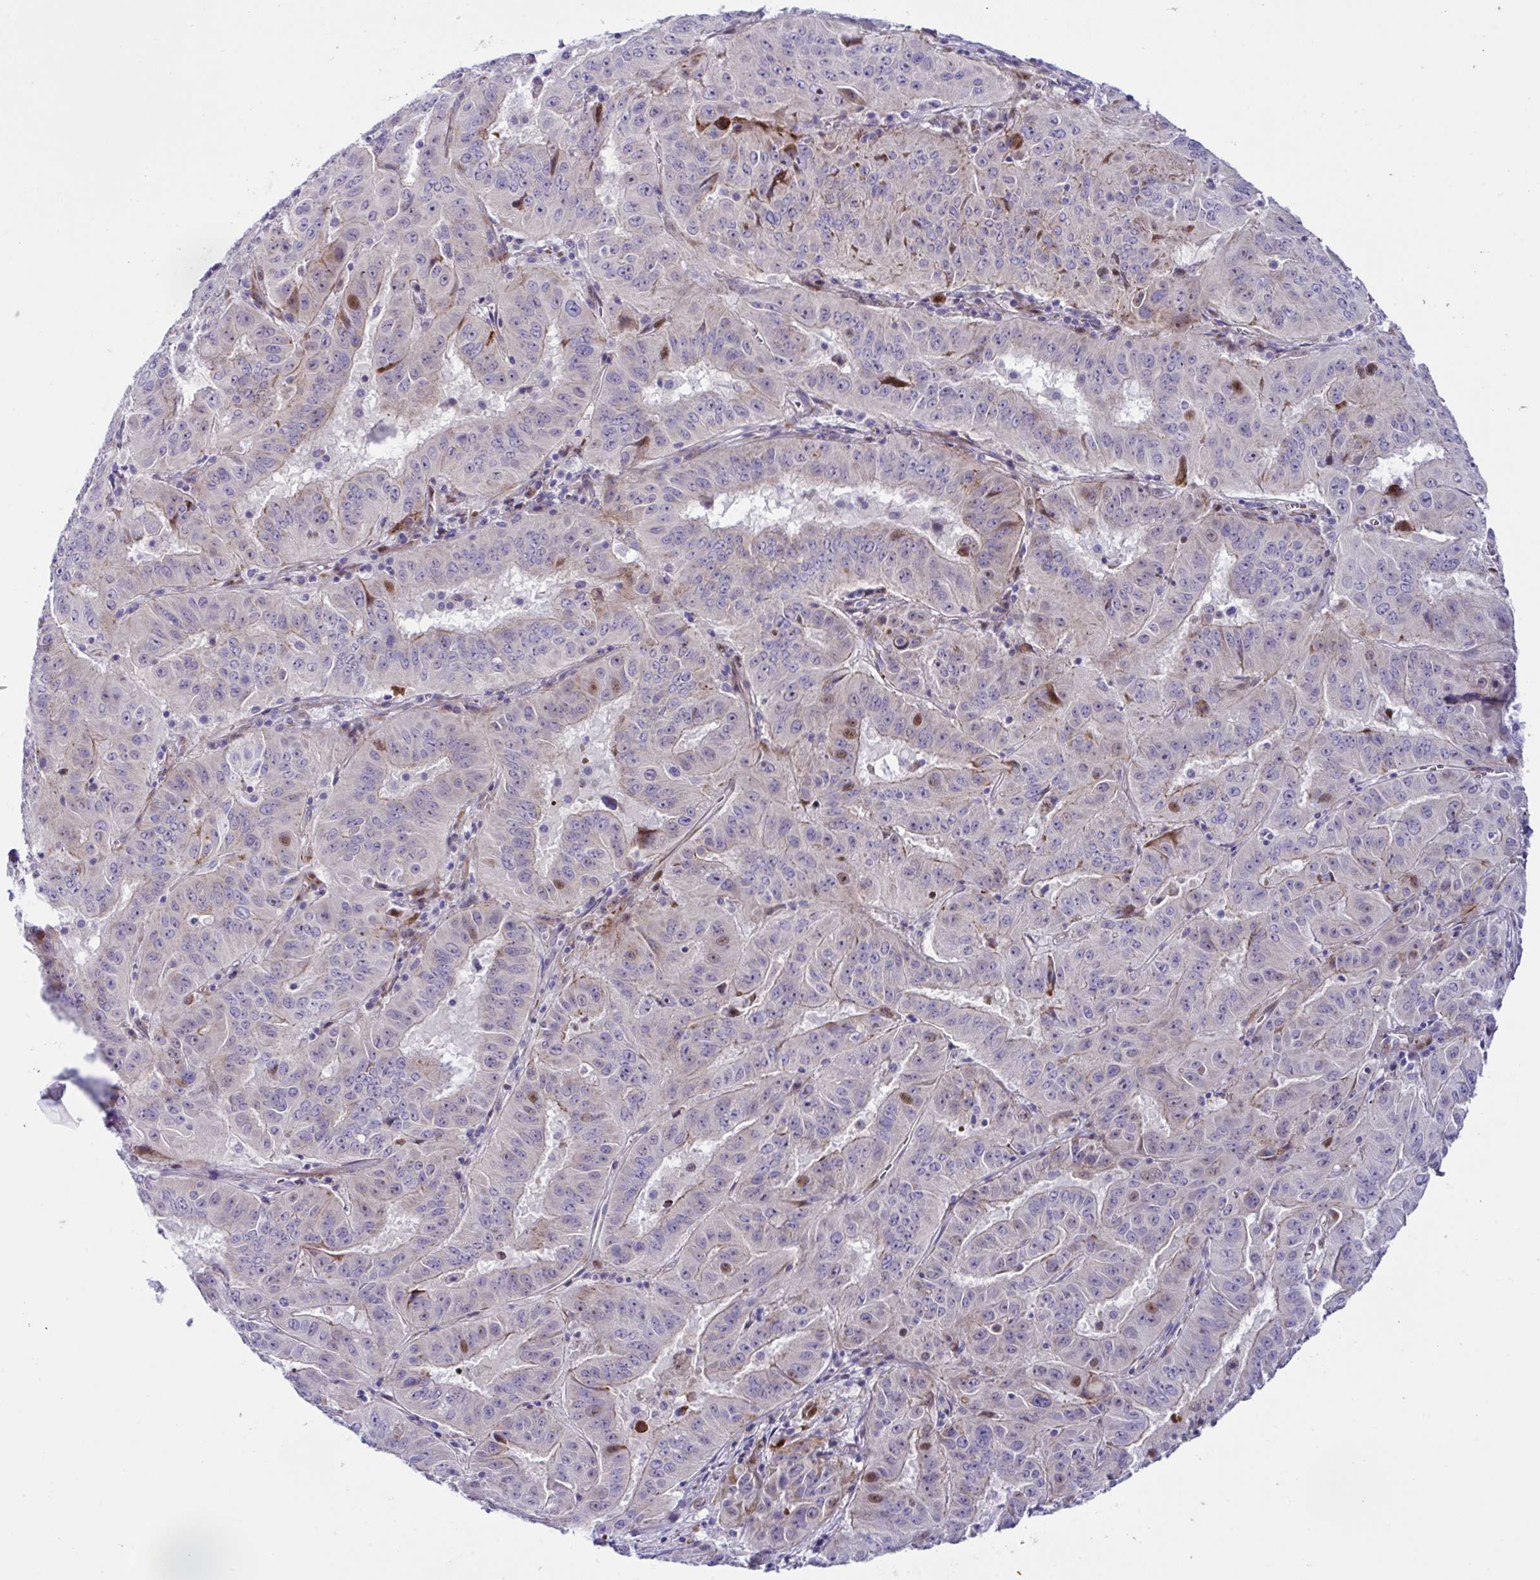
{"staining": {"intensity": "weak", "quantity": "<25%", "location": "cytoplasmic/membranous,nuclear"}, "tissue": "pancreatic cancer", "cell_type": "Tumor cells", "image_type": "cancer", "snomed": [{"axis": "morphology", "description": "Adenocarcinoma, NOS"}, {"axis": "topography", "description": "Pancreas"}], "caption": "The photomicrograph shows no staining of tumor cells in pancreatic cancer (adenocarcinoma).", "gene": "ZNF713", "patient": {"sex": "male", "age": 63}}